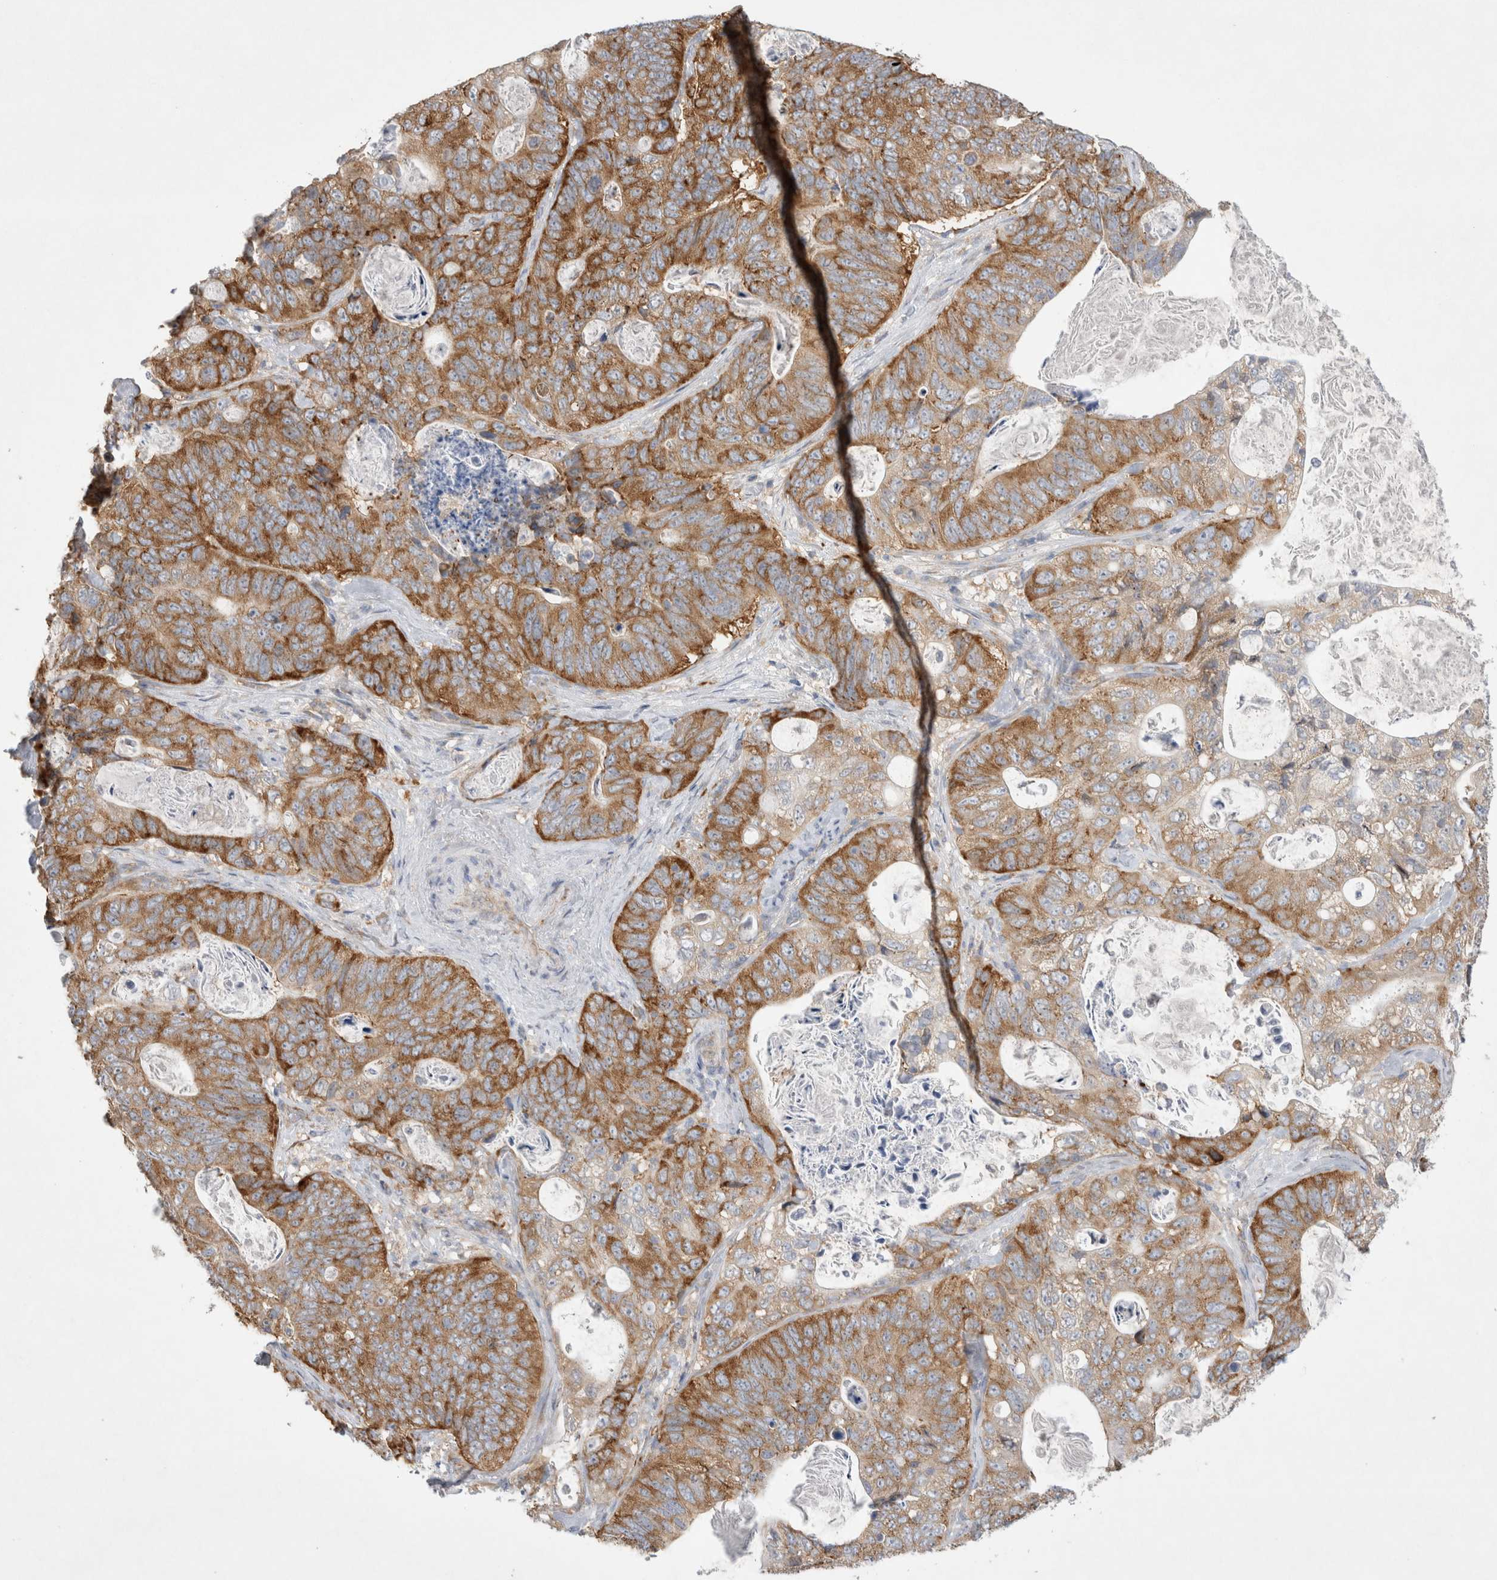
{"staining": {"intensity": "strong", "quantity": "25%-75%", "location": "cytoplasmic/membranous"}, "tissue": "stomach cancer", "cell_type": "Tumor cells", "image_type": "cancer", "snomed": [{"axis": "morphology", "description": "Normal tissue, NOS"}, {"axis": "morphology", "description": "Adenocarcinoma, NOS"}, {"axis": "topography", "description": "Stomach"}], "caption": "An image of stomach cancer (adenocarcinoma) stained for a protein reveals strong cytoplasmic/membranous brown staining in tumor cells. Nuclei are stained in blue.", "gene": "ZNF23", "patient": {"sex": "female", "age": 89}}